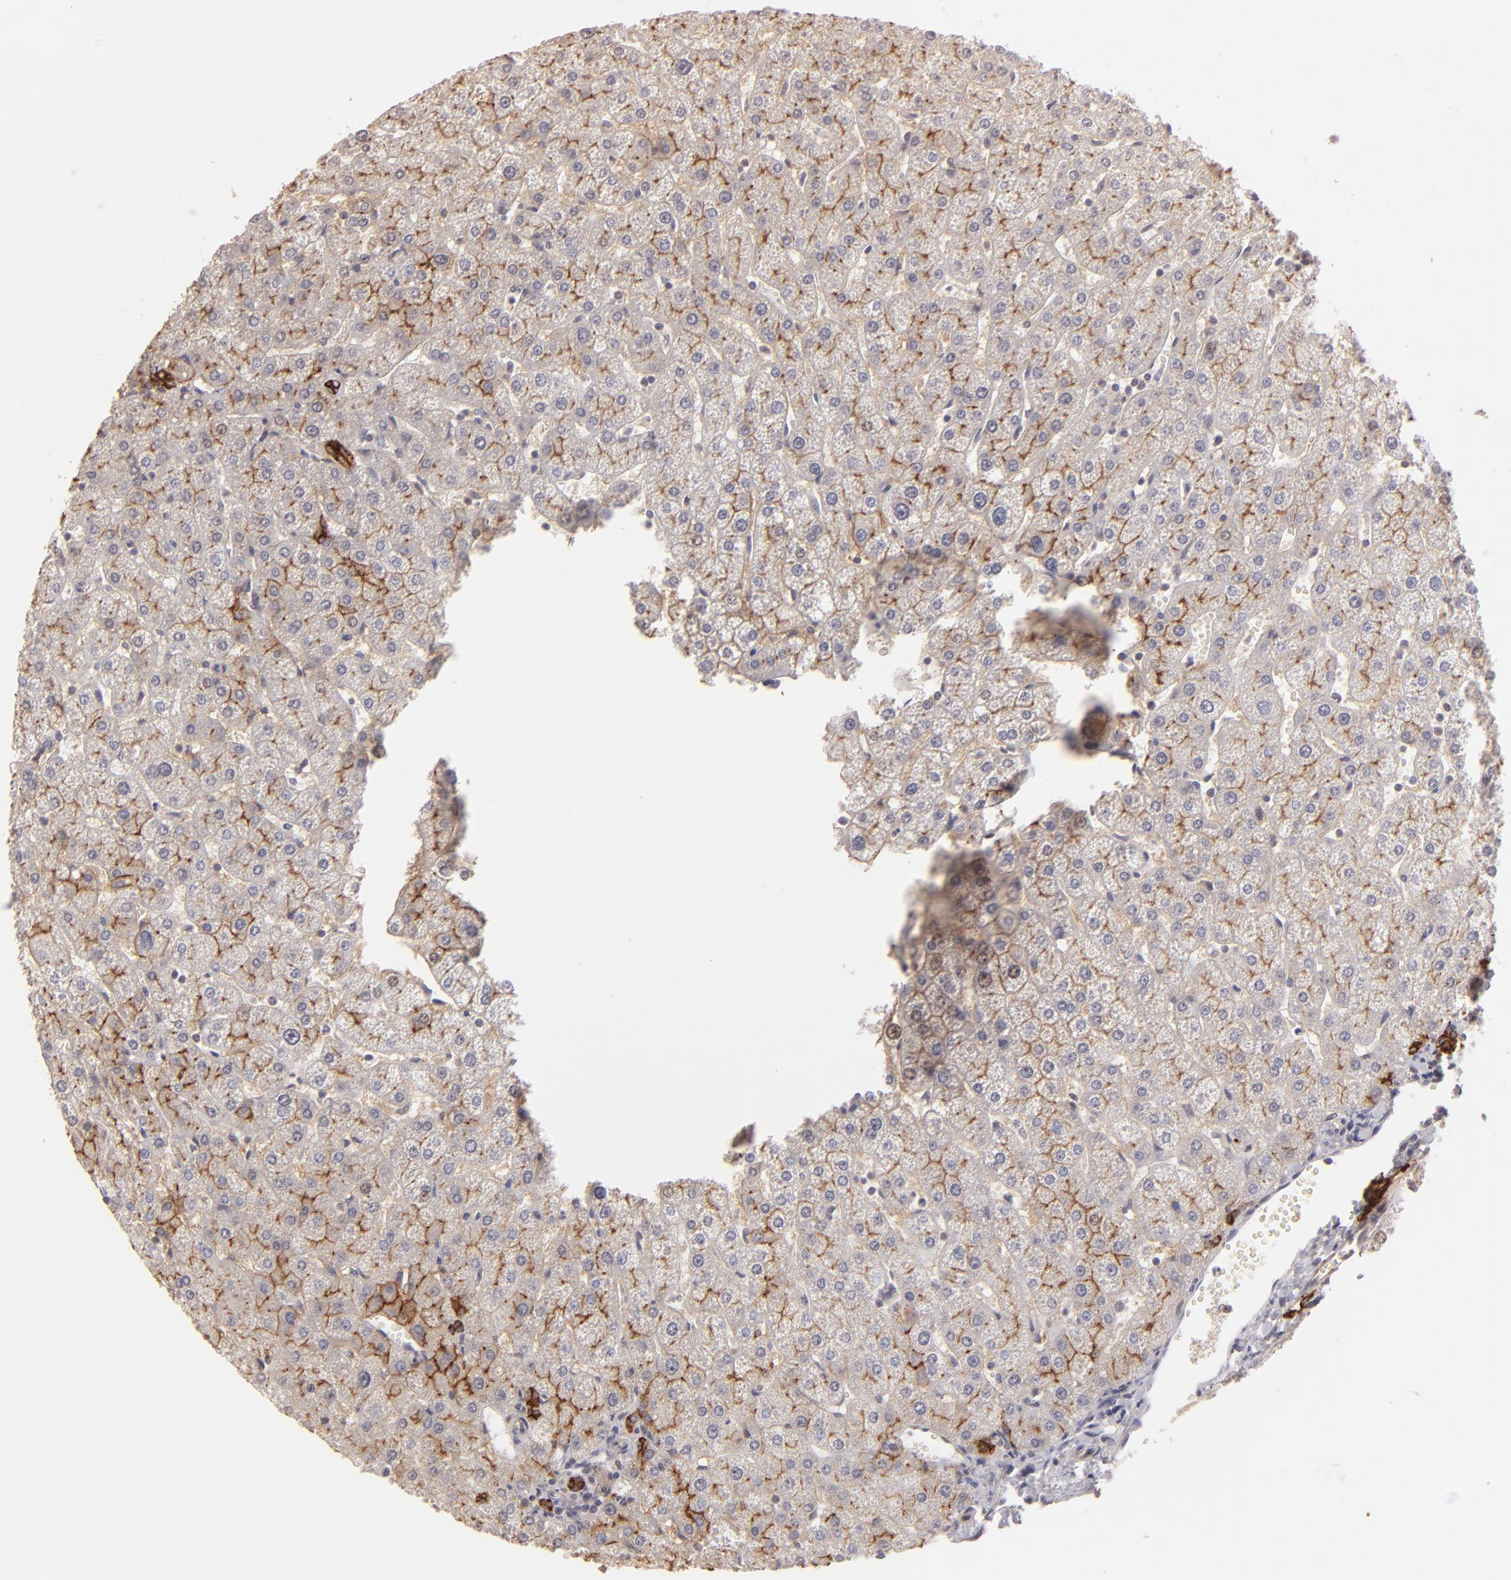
{"staining": {"intensity": "strong", "quantity": ">75%", "location": "cytoplasmic/membranous"}, "tissue": "liver", "cell_type": "Cholangiocytes", "image_type": "normal", "snomed": [{"axis": "morphology", "description": "Normal tissue, NOS"}, {"axis": "topography", "description": "Liver"}], "caption": "The micrograph reveals staining of normal liver, revealing strong cytoplasmic/membranous protein expression (brown color) within cholangiocytes.", "gene": "CLDN1", "patient": {"sex": "male", "age": 67}}